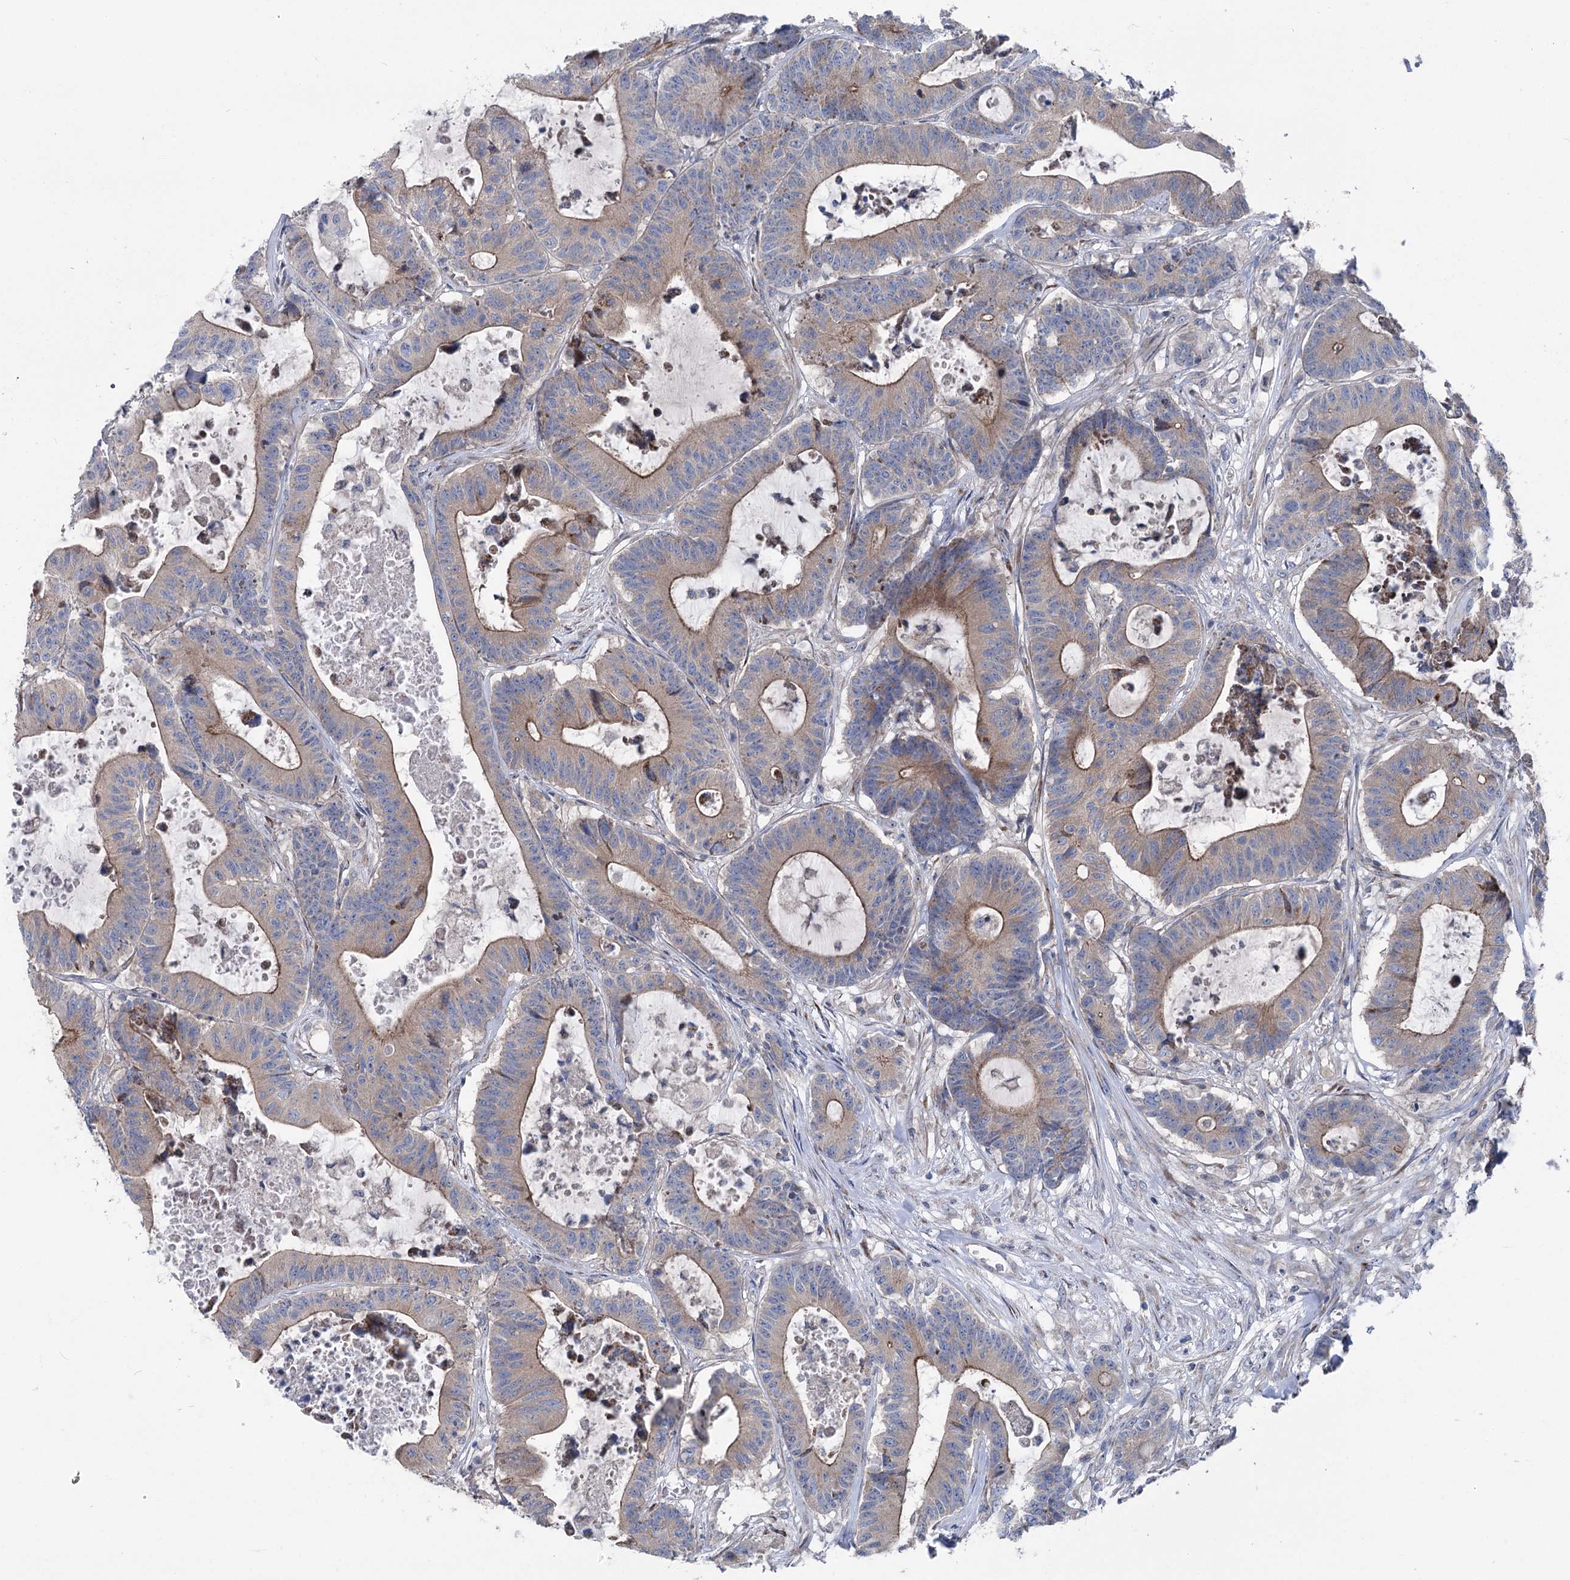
{"staining": {"intensity": "weak", "quantity": "25%-75%", "location": "cytoplasmic/membranous"}, "tissue": "colorectal cancer", "cell_type": "Tumor cells", "image_type": "cancer", "snomed": [{"axis": "morphology", "description": "Adenocarcinoma, NOS"}, {"axis": "topography", "description": "Colon"}], "caption": "DAB immunohistochemical staining of human colorectal cancer displays weak cytoplasmic/membranous protein staining in approximately 25%-75% of tumor cells. The staining was performed using DAB (3,3'-diaminobenzidine), with brown indicating positive protein expression. Nuclei are stained blue with hematoxylin.", "gene": "MARK2", "patient": {"sex": "female", "age": 84}}